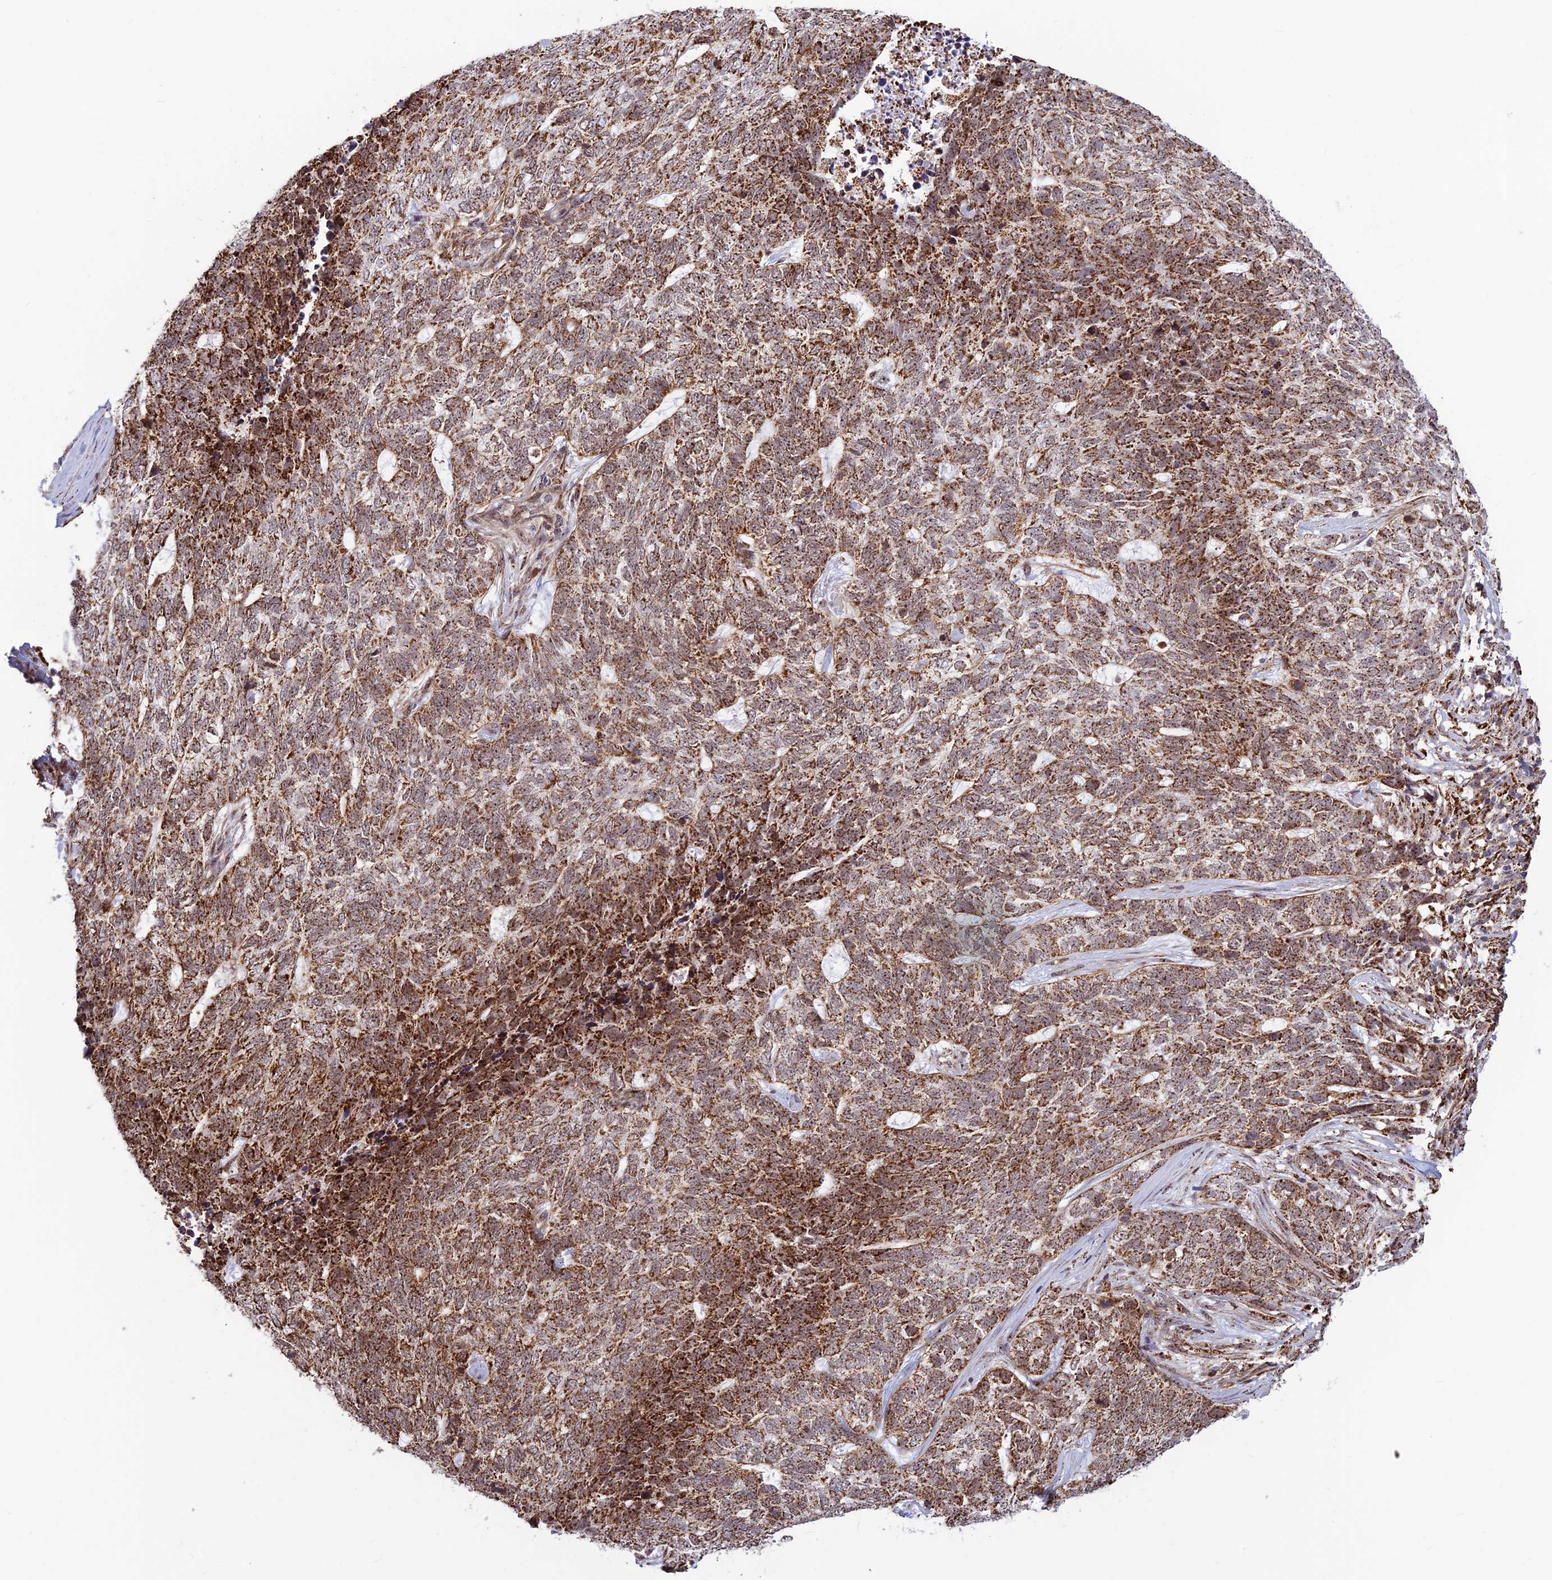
{"staining": {"intensity": "strong", "quantity": ">75%", "location": "cytoplasmic/membranous"}, "tissue": "skin cancer", "cell_type": "Tumor cells", "image_type": "cancer", "snomed": [{"axis": "morphology", "description": "Basal cell carcinoma"}, {"axis": "topography", "description": "Skin"}], "caption": "High-magnification brightfield microscopy of skin basal cell carcinoma stained with DAB (3,3'-diaminobenzidine) (brown) and counterstained with hematoxylin (blue). tumor cells exhibit strong cytoplasmic/membranous expression is appreciated in about>75% of cells. The staining is performed using DAB brown chromogen to label protein expression. The nuclei are counter-stained blue using hematoxylin.", "gene": "POLR1G", "patient": {"sex": "female", "age": 65}}